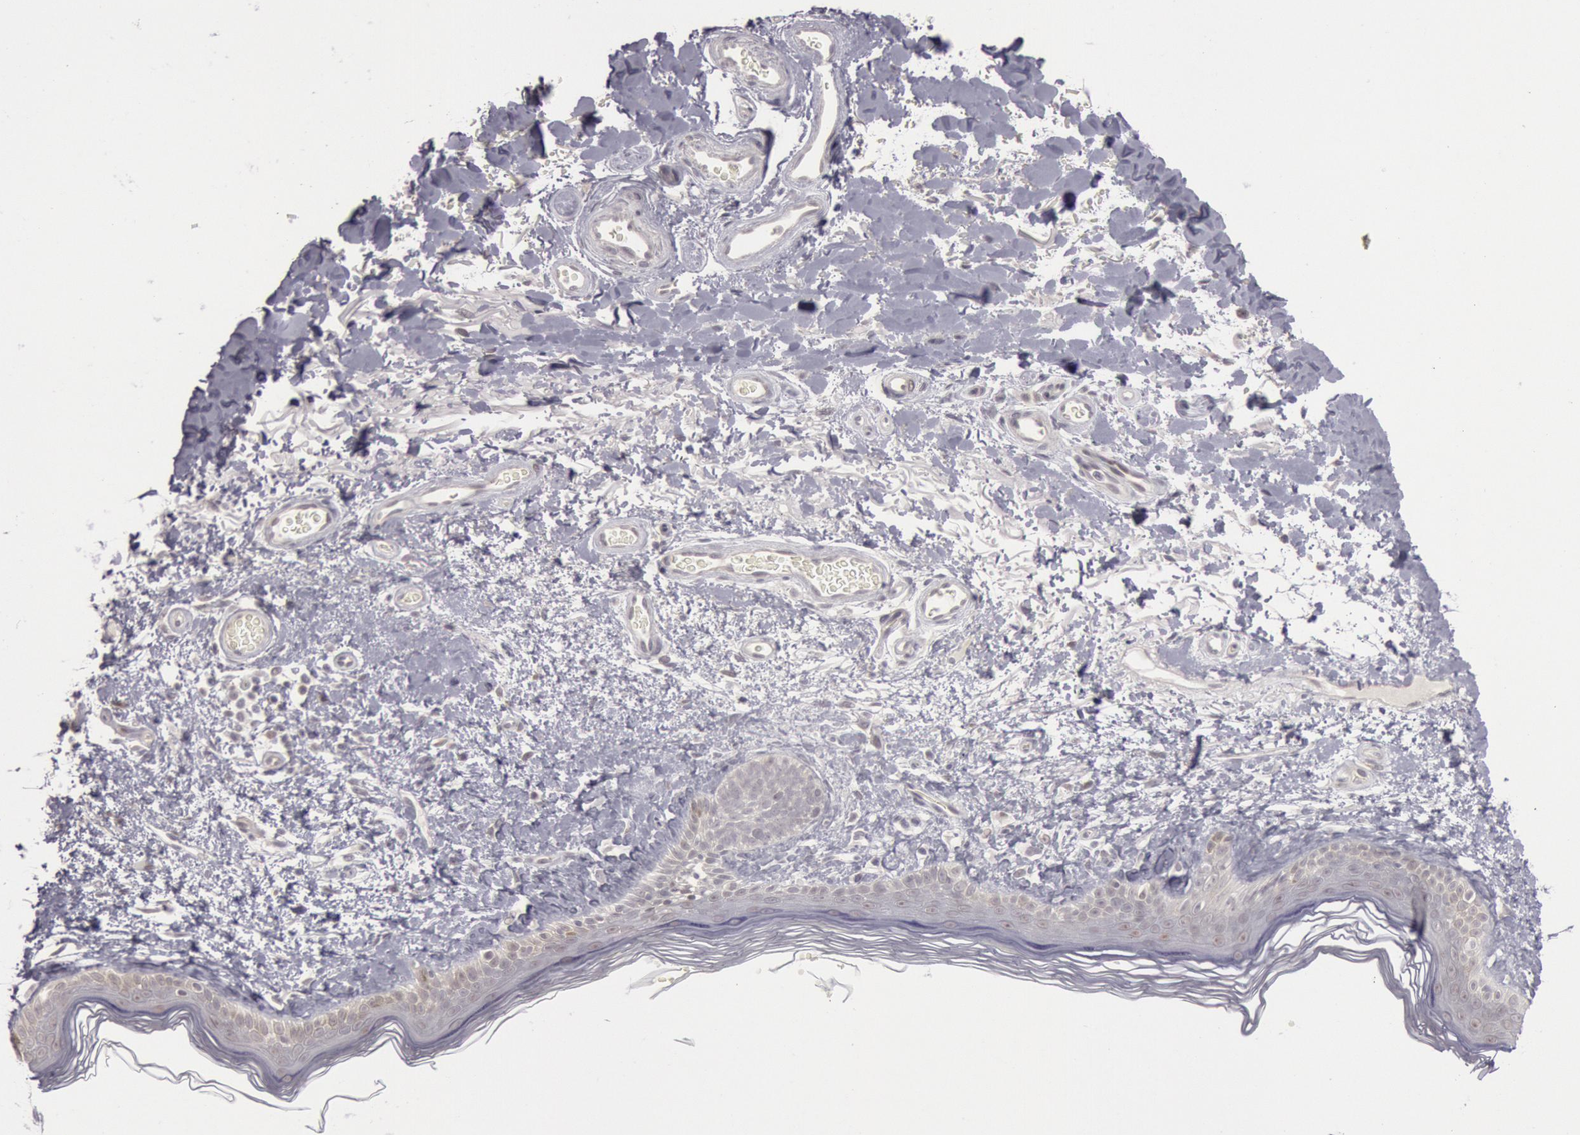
{"staining": {"intensity": "negative", "quantity": "none", "location": "none"}, "tissue": "skin", "cell_type": "Fibroblasts", "image_type": "normal", "snomed": [{"axis": "morphology", "description": "Normal tissue, NOS"}, {"axis": "topography", "description": "Skin"}], "caption": "Immunohistochemistry of normal human skin displays no staining in fibroblasts.", "gene": "JOSD1", "patient": {"sex": "male", "age": 63}}